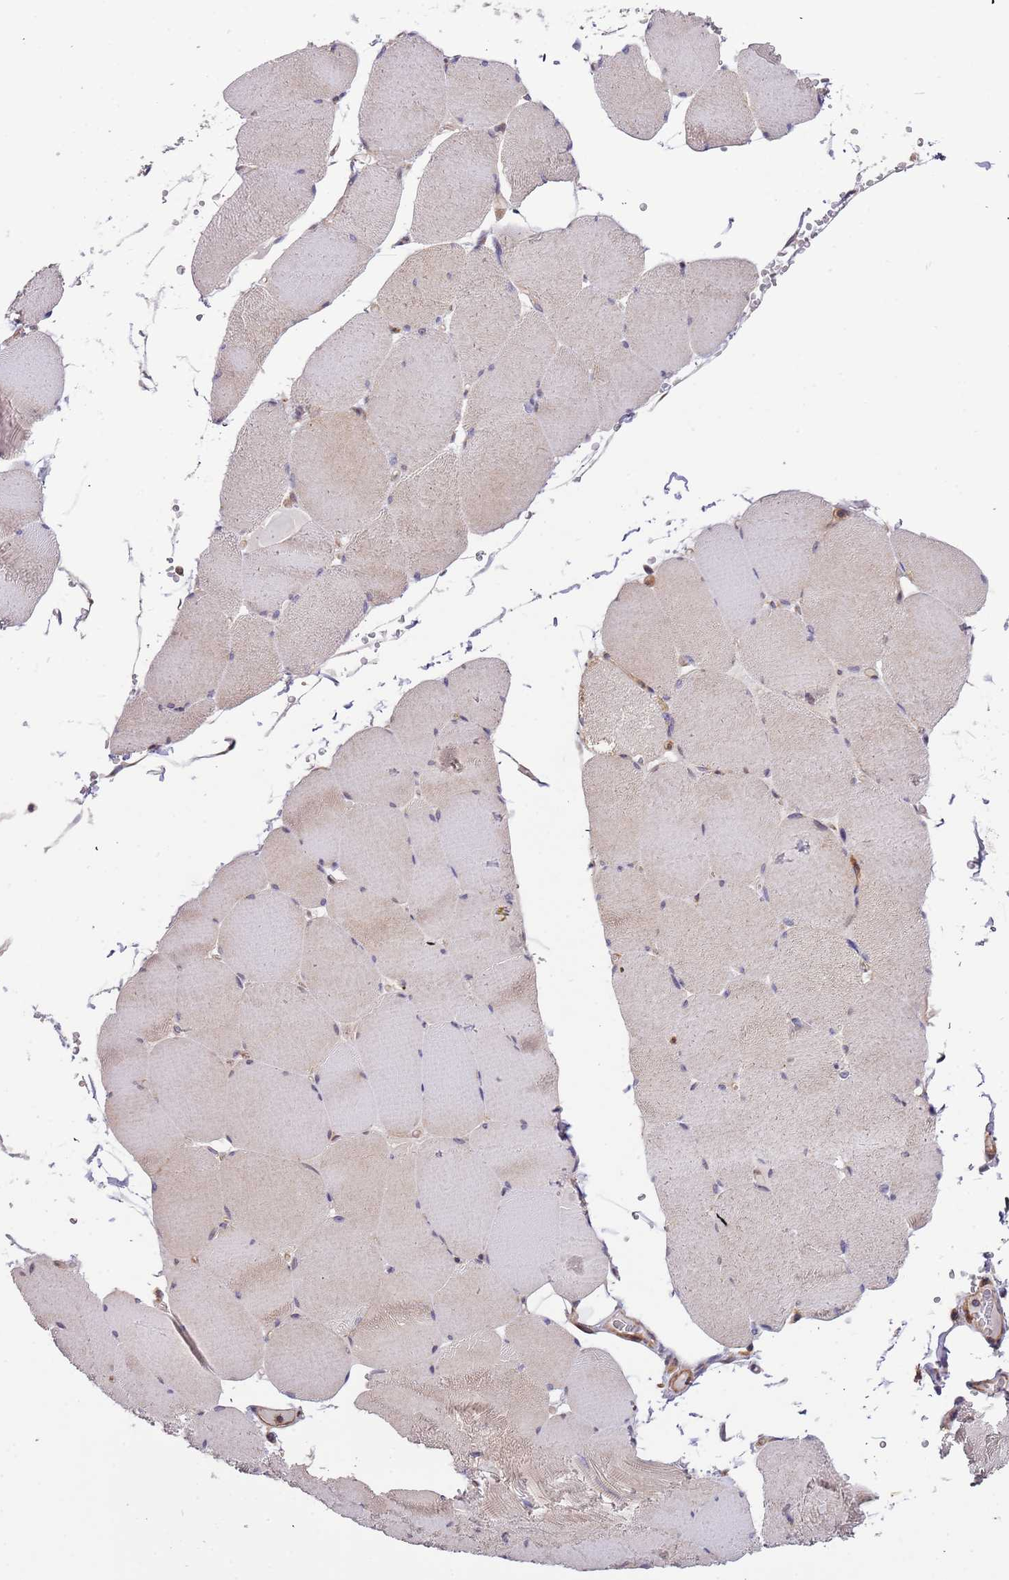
{"staining": {"intensity": "weak", "quantity": "25%-75%", "location": "cytoplasmic/membranous"}, "tissue": "skeletal muscle", "cell_type": "Myocytes", "image_type": "normal", "snomed": [{"axis": "morphology", "description": "Normal tissue, NOS"}, {"axis": "topography", "description": "Skeletal muscle"}, {"axis": "topography", "description": "Head-Neck"}], "caption": "Immunohistochemistry image of benign skeletal muscle stained for a protein (brown), which demonstrates low levels of weak cytoplasmic/membranous positivity in about 25%-75% of myocytes.", "gene": "LAMB4", "patient": {"sex": "male", "age": 66}}